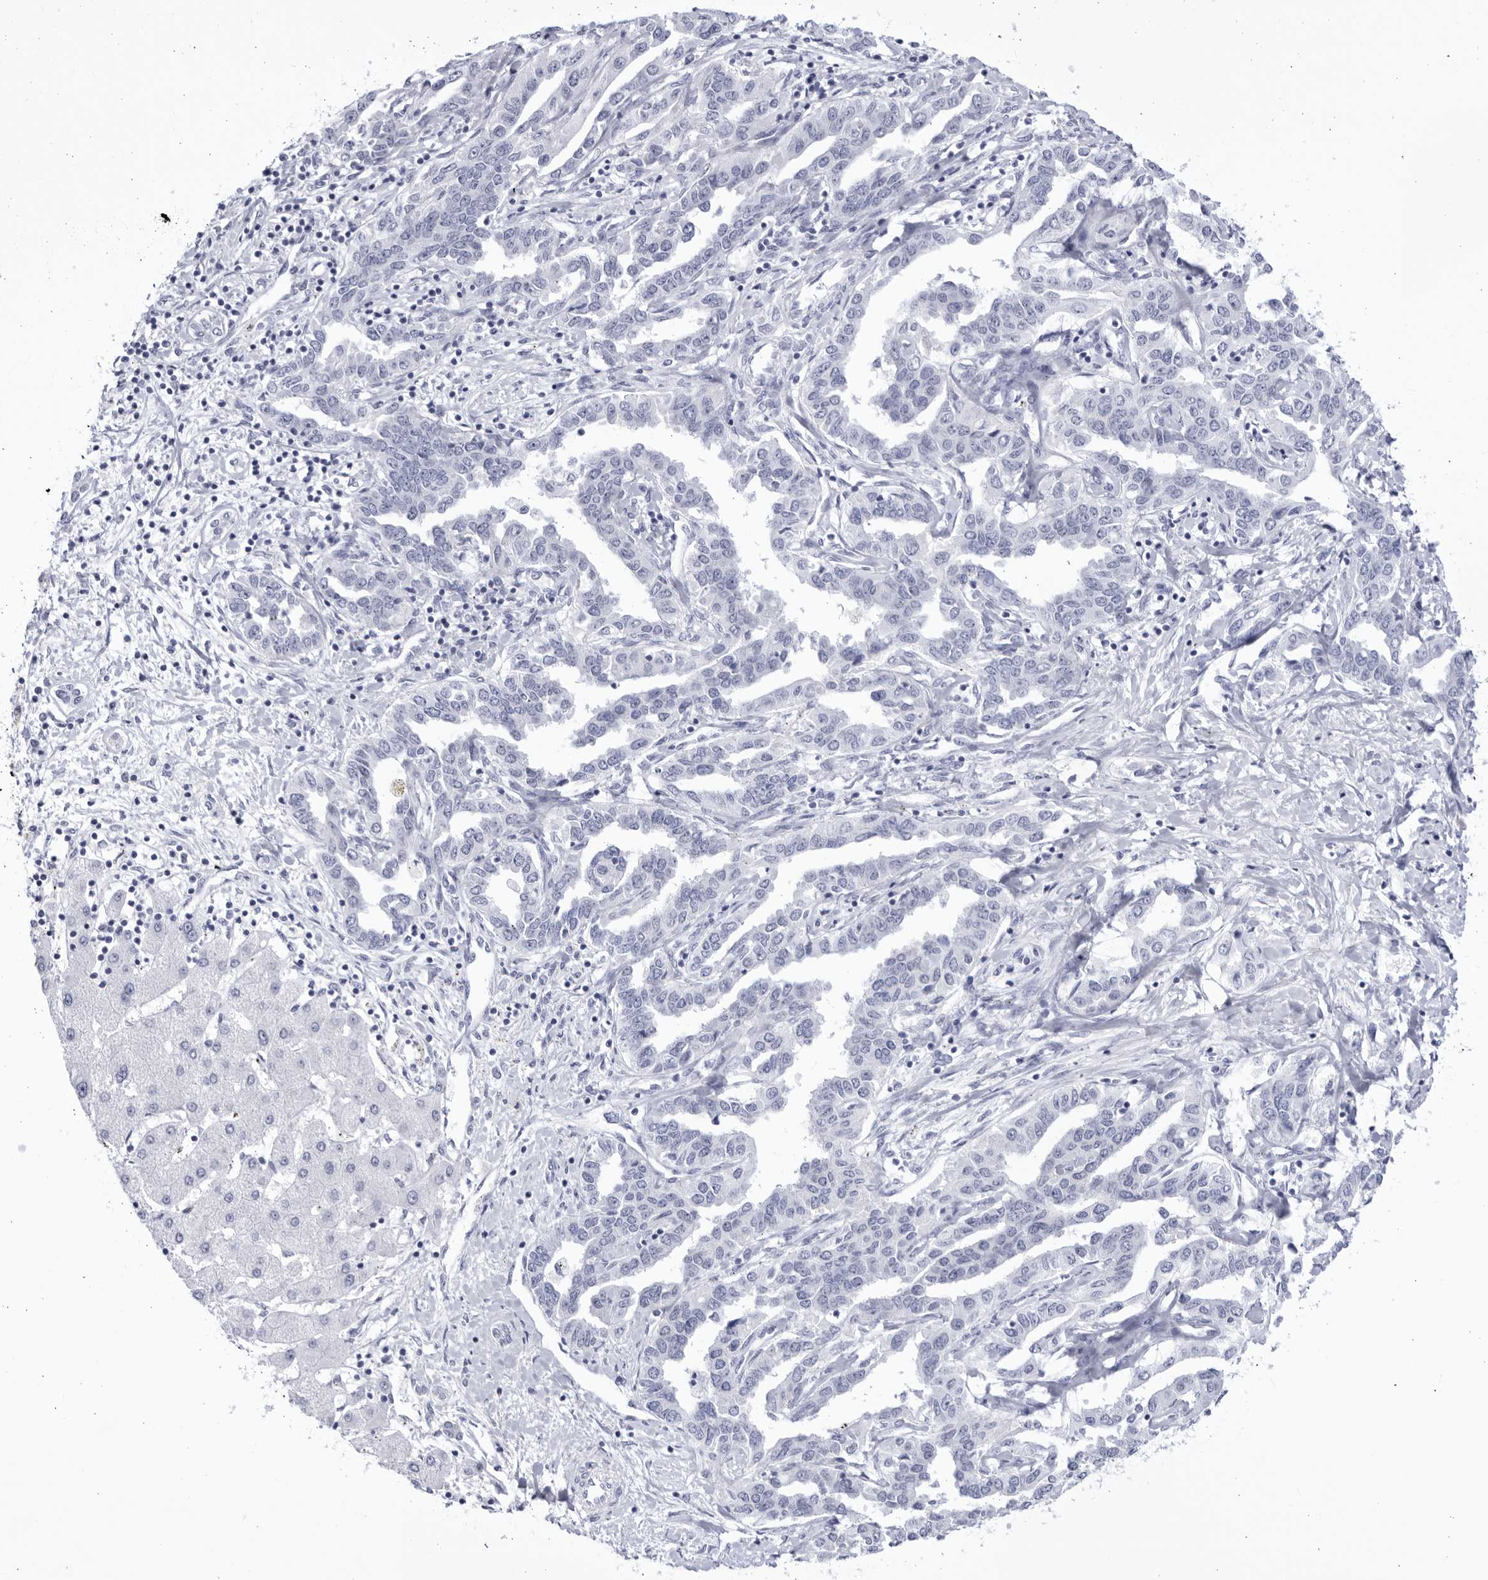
{"staining": {"intensity": "negative", "quantity": "none", "location": "none"}, "tissue": "liver cancer", "cell_type": "Tumor cells", "image_type": "cancer", "snomed": [{"axis": "morphology", "description": "Cholangiocarcinoma"}, {"axis": "topography", "description": "Liver"}], "caption": "A photomicrograph of liver cholangiocarcinoma stained for a protein displays no brown staining in tumor cells.", "gene": "CCDC181", "patient": {"sex": "male", "age": 59}}